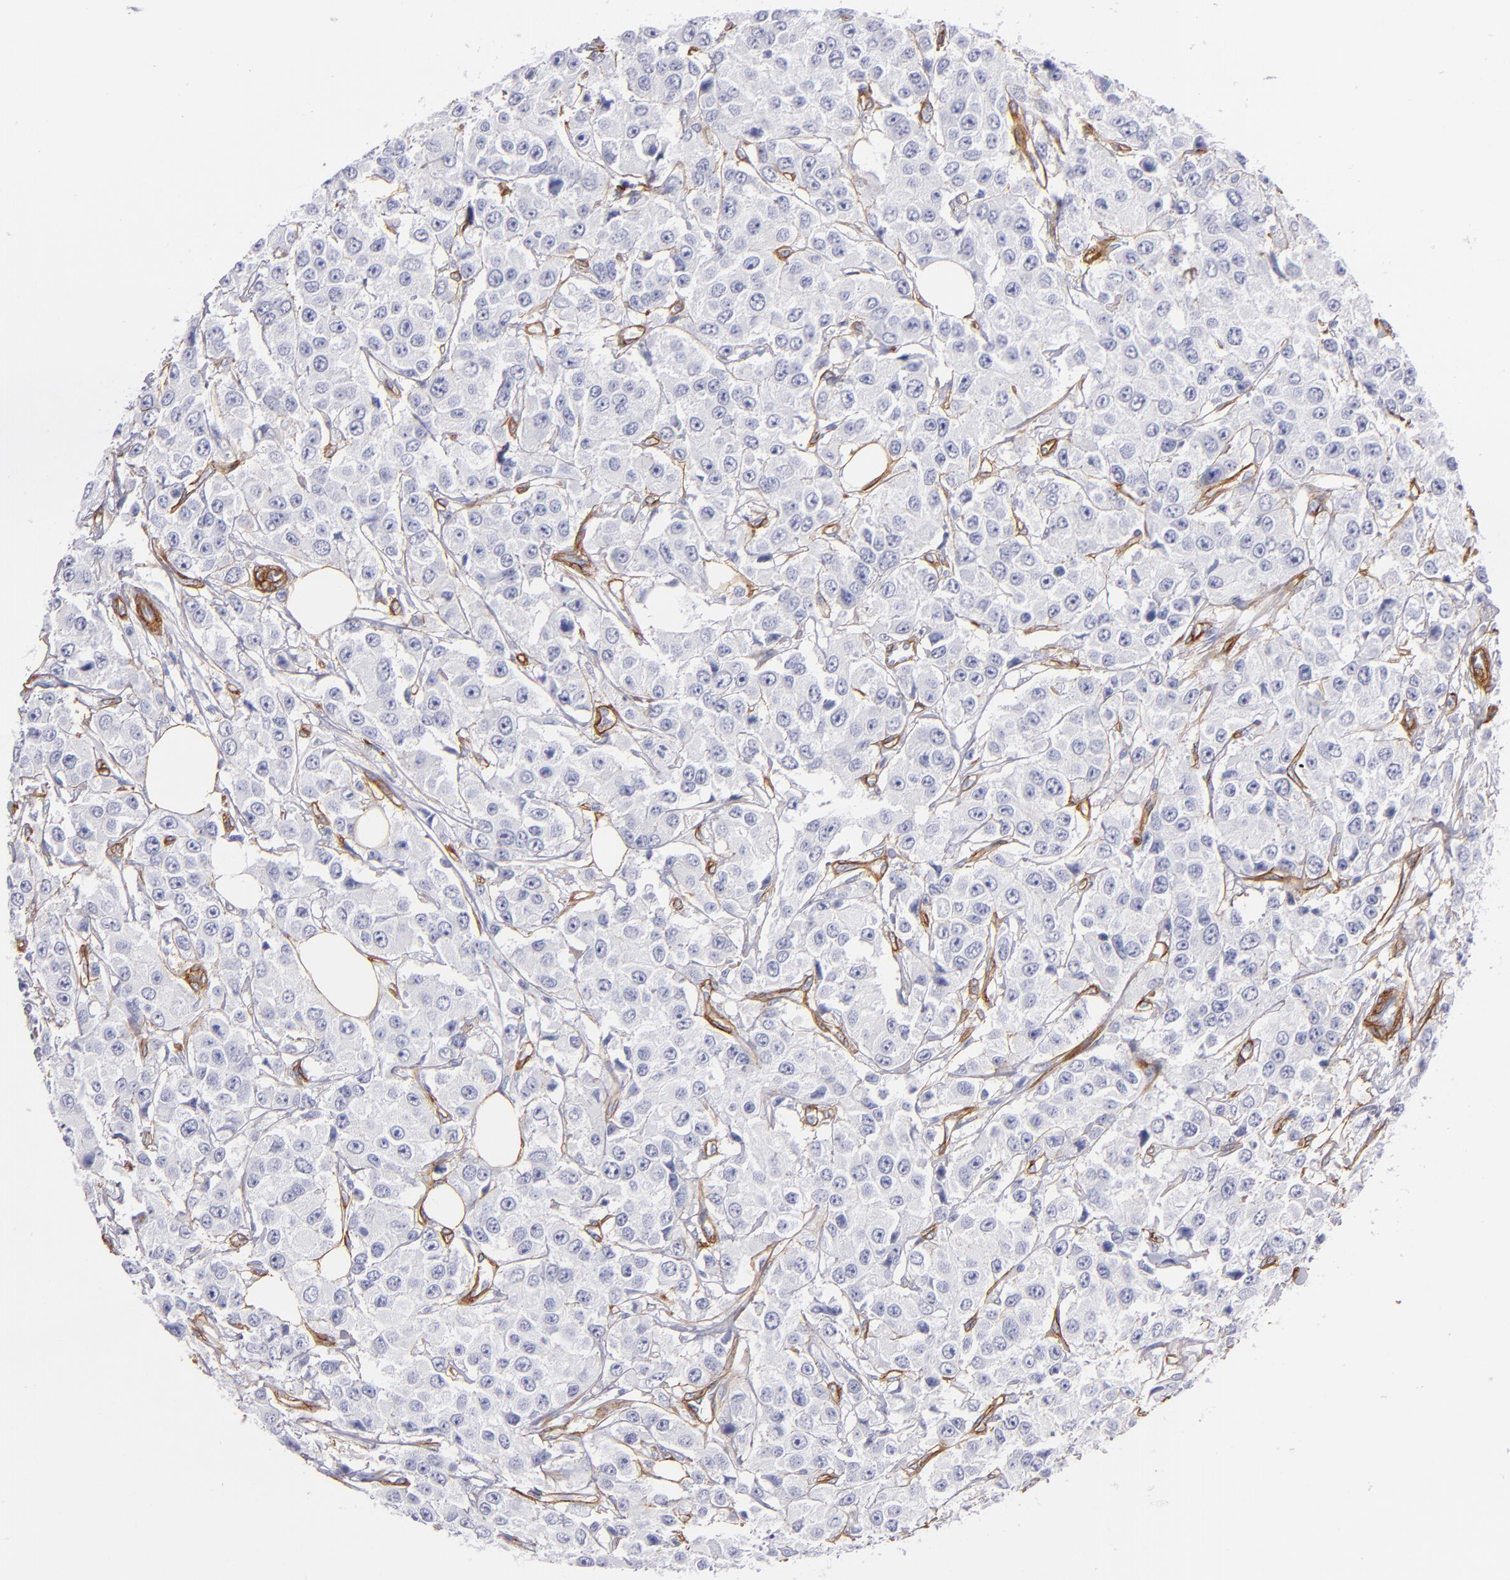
{"staining": {"intensity": "negative", "quantity": "none", "location": "none"}, "tissue": "breast cancer", "cell_type": "Tumor cells", "image_type": "cancer", "snomed": [{"axis": "morphology", "description": "Duct carcinoma"}, {"axis": "topography", "description": "Breast"}], "caption": "This is an immunohistochemistry micrograph of breast cancer. There is no positivity in tumor cells.", "gene": "LAMC1", "patient": {"sex": "female", "age": 58}}